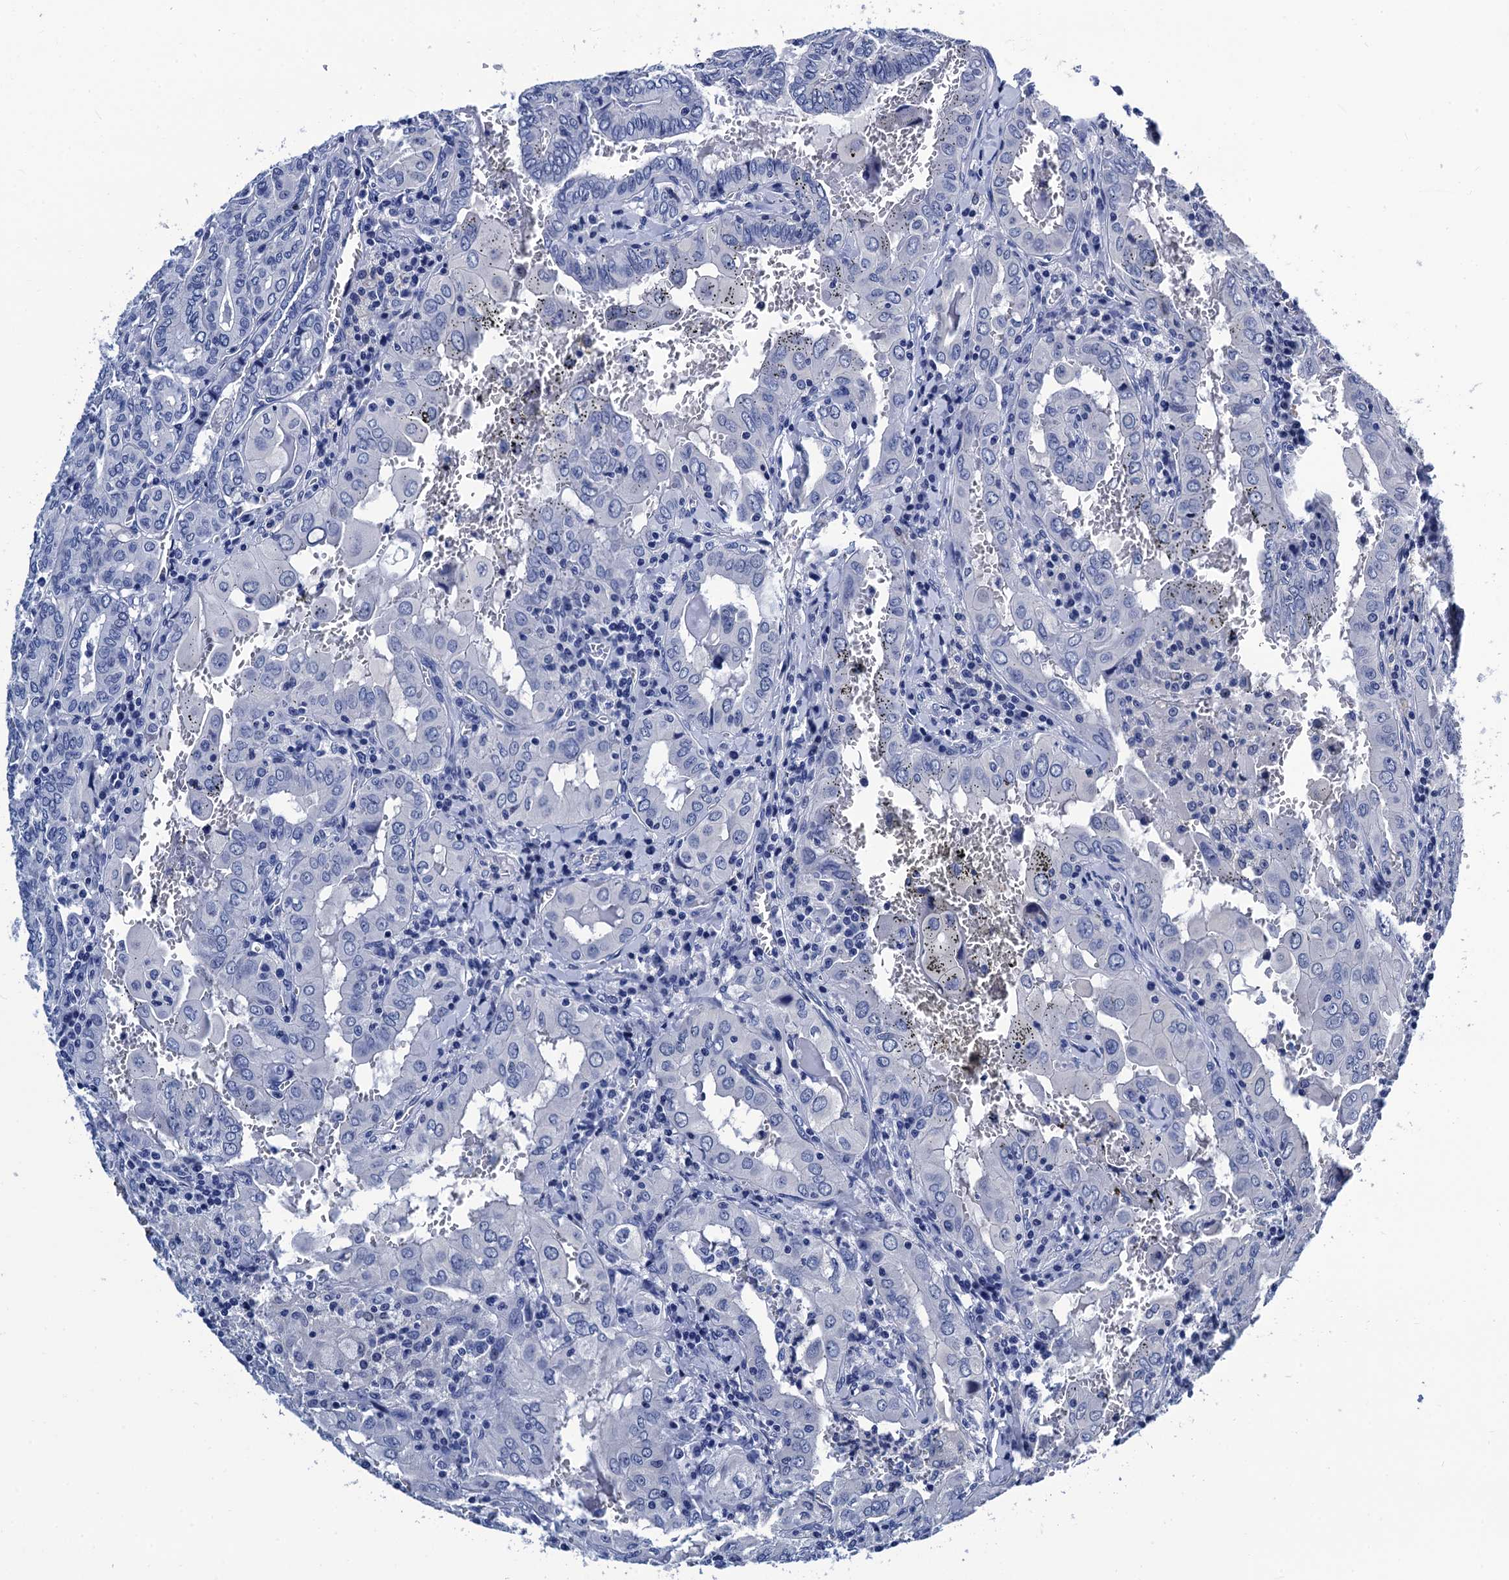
{"staining": {"intensity": "negative", "quantity": "none", "location": "none"}, "tissue": "thyroid cancer", "cell_type": "Tumor cells", "image_type": "cancer", "snomed": [{"axis": "morphology", "description": "Papillary adenocarcinoma, NOS"}, {"axis": "topography", "description": "Thyroid gland"}], "caption": "High magnification brightfield microscopy of thyroid papillary adenocarcinoma stained with DAB (brown) and counterstained with hematoxylin (blue): tumor cells show no significant expression.", "gene": "LRRC30", "patient": {"sex": "female", "age": 72}}